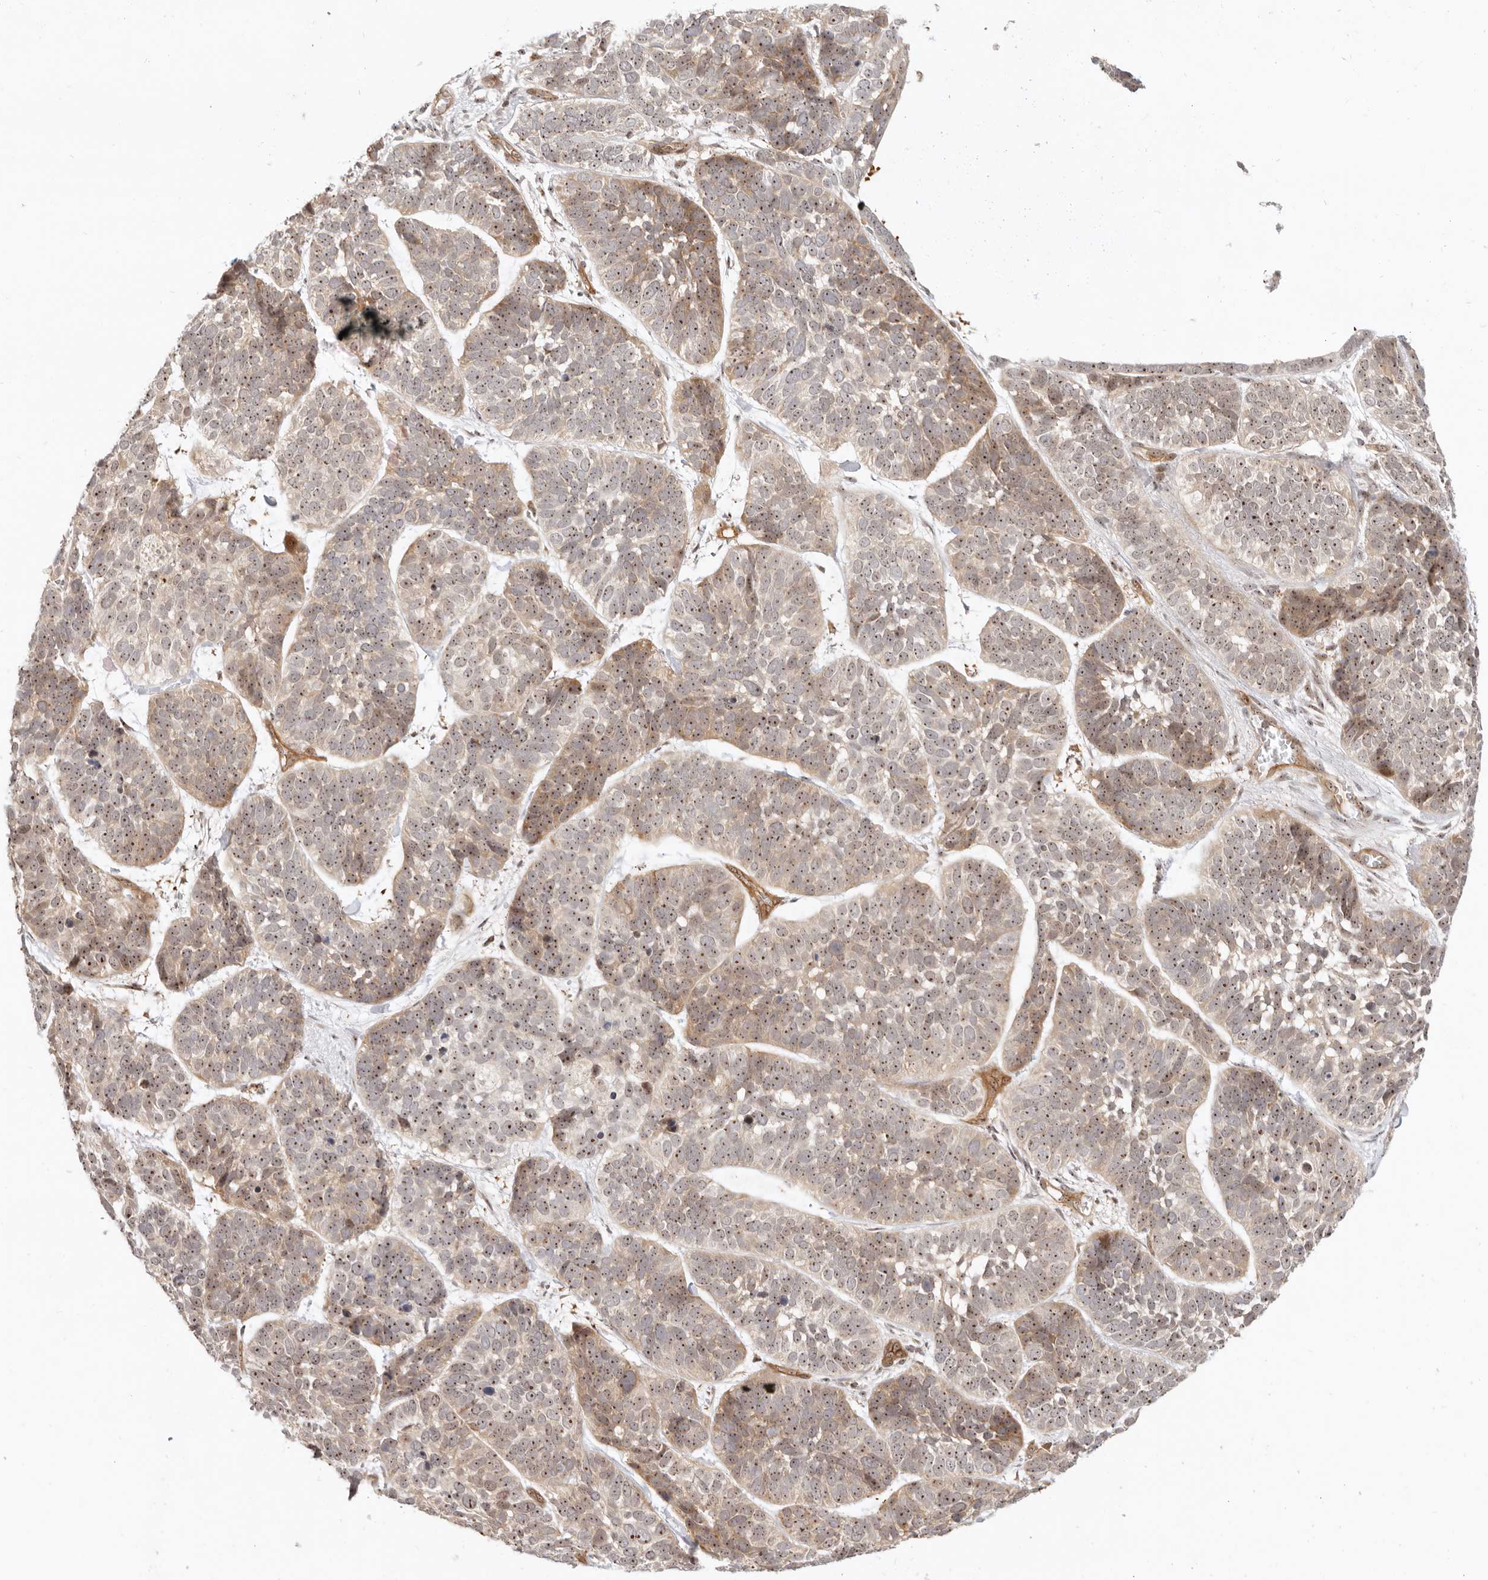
{"staining": {"intensity": "moderate", "quantity": ">75%", "location": "cytoplasmic/membranous,nuclear"}, "tissue": "skin cancer", "cell_type": "Tumor cells", "image_type": "cancer", "snomed": [{"axis": "morphology", "description": "Basal cell carcinoma"}, {"axis": "topography", "description": "Skin"}], "caption": "A high-resolution image shows immunohistochemistry (IHC) staining of skin cancer, which exhibits moderate cytoplasmic/membranous and nuclear positivity in approximately >75% of tumor cells. The protein of interest is shown in brown color, while the nuclei are stained blue.", "gene": "BAP1", "patient": {"sex": "male", "age": 62}}